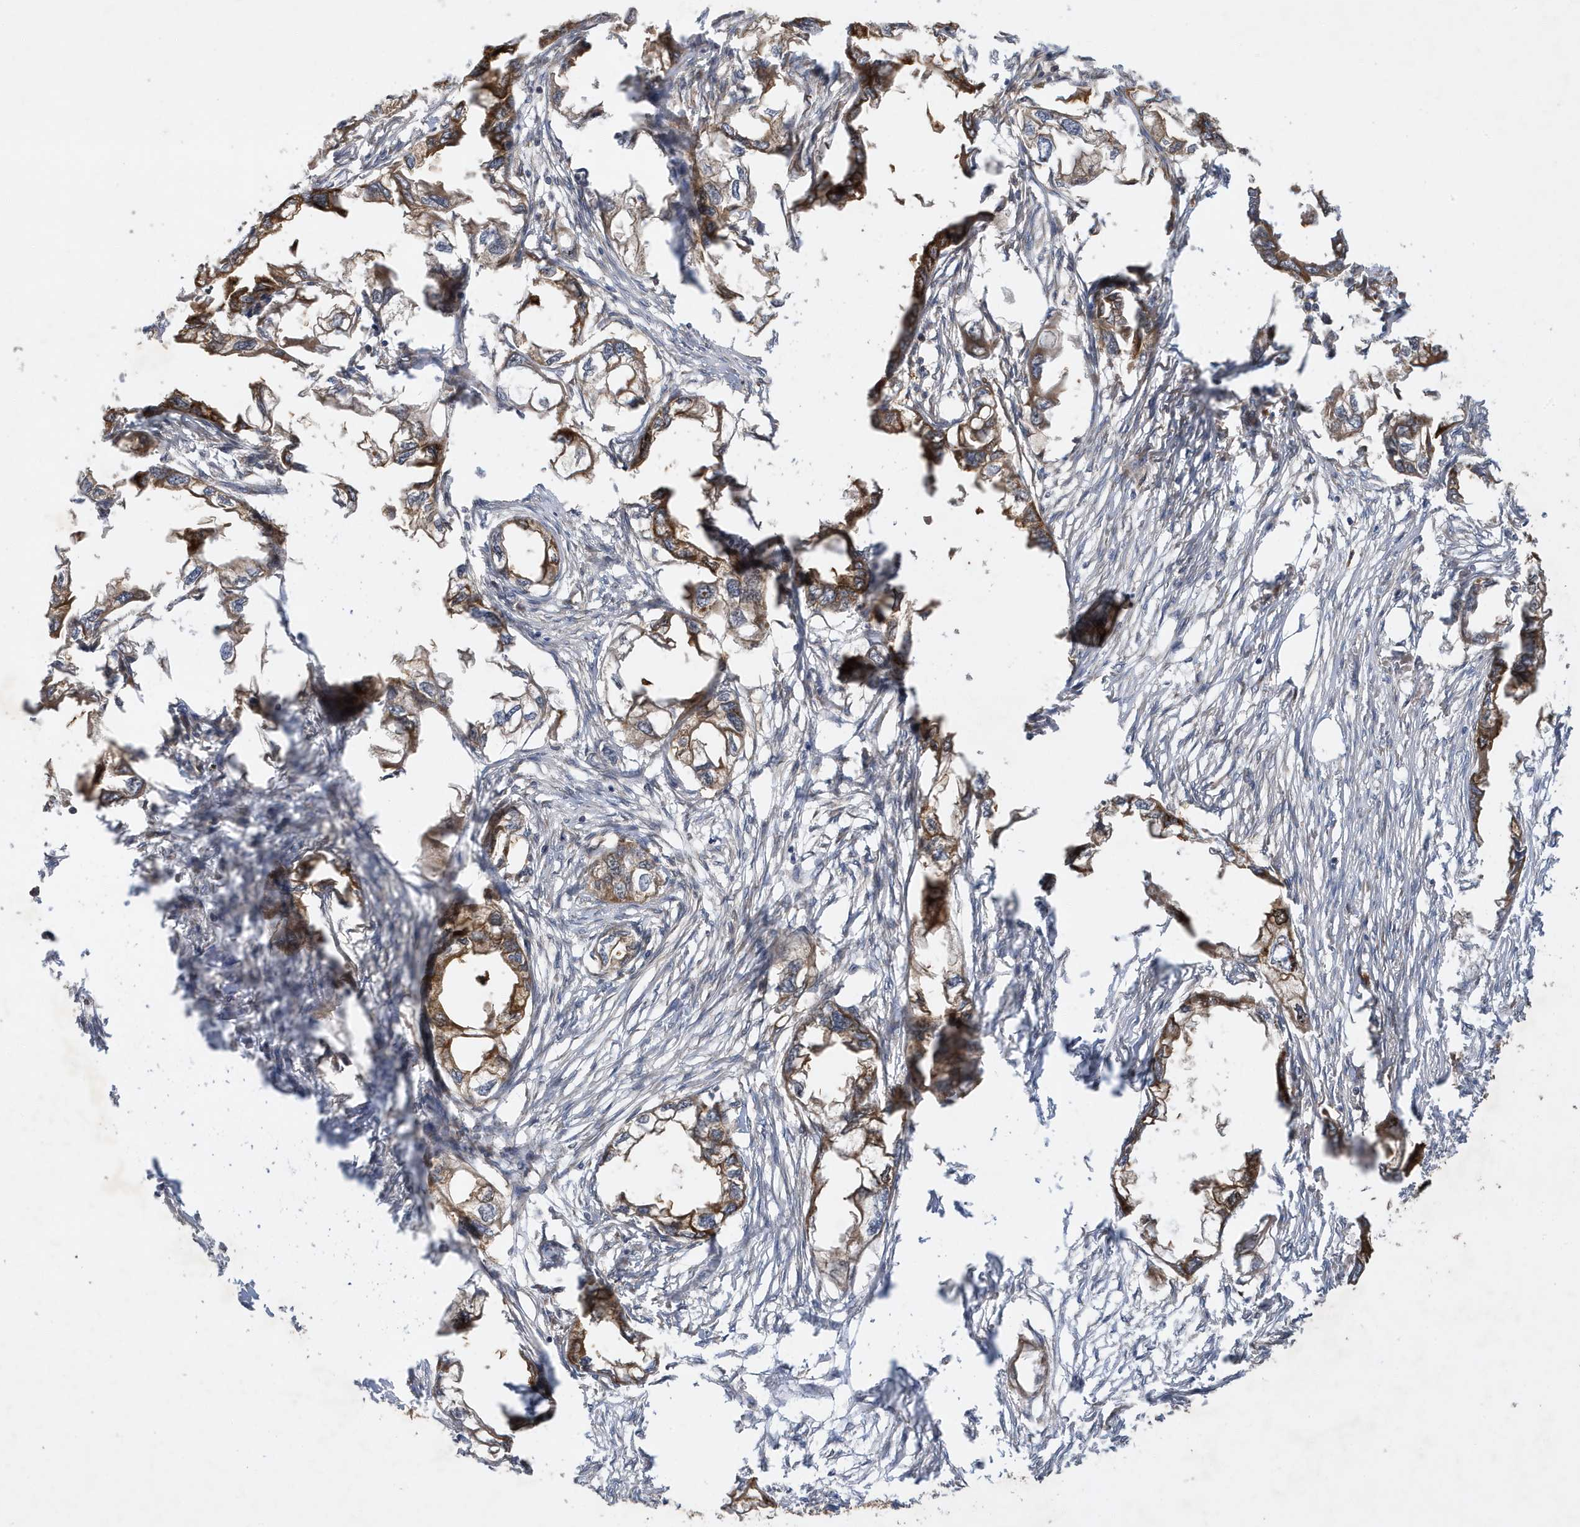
{"staining": {"intensity": "moderate", "quantity": "25%-75%", "location": "cytoplasmic/membranous"}, "tissue": "endometrial cancer", "cell_type": "Tumor cells", "image_type": "cancer", "snomed": [{"axis": "morphology", "description": "Adenocarcinoma, NOS"}, {"axis": "morphology", "description": "Adenocarcinoma, metastatic, NOS"}, {"axis": "topography", "description": "Adipose tissue"}, {"axis": "topography", "description": "Endometrium"}], "caption": "Brown immunohistochemical staining in human adenocarcinoma (endometrial) demonstrates moderate cytoplasmic/membranous staining in about 25%-75% of tumor cells. Immunohistochemistry (ihc) stains the protein in brown and the nuclei are stained blue.", "gene": "LAPTM4A", "patient": {"sex": "female", "age": 67}}